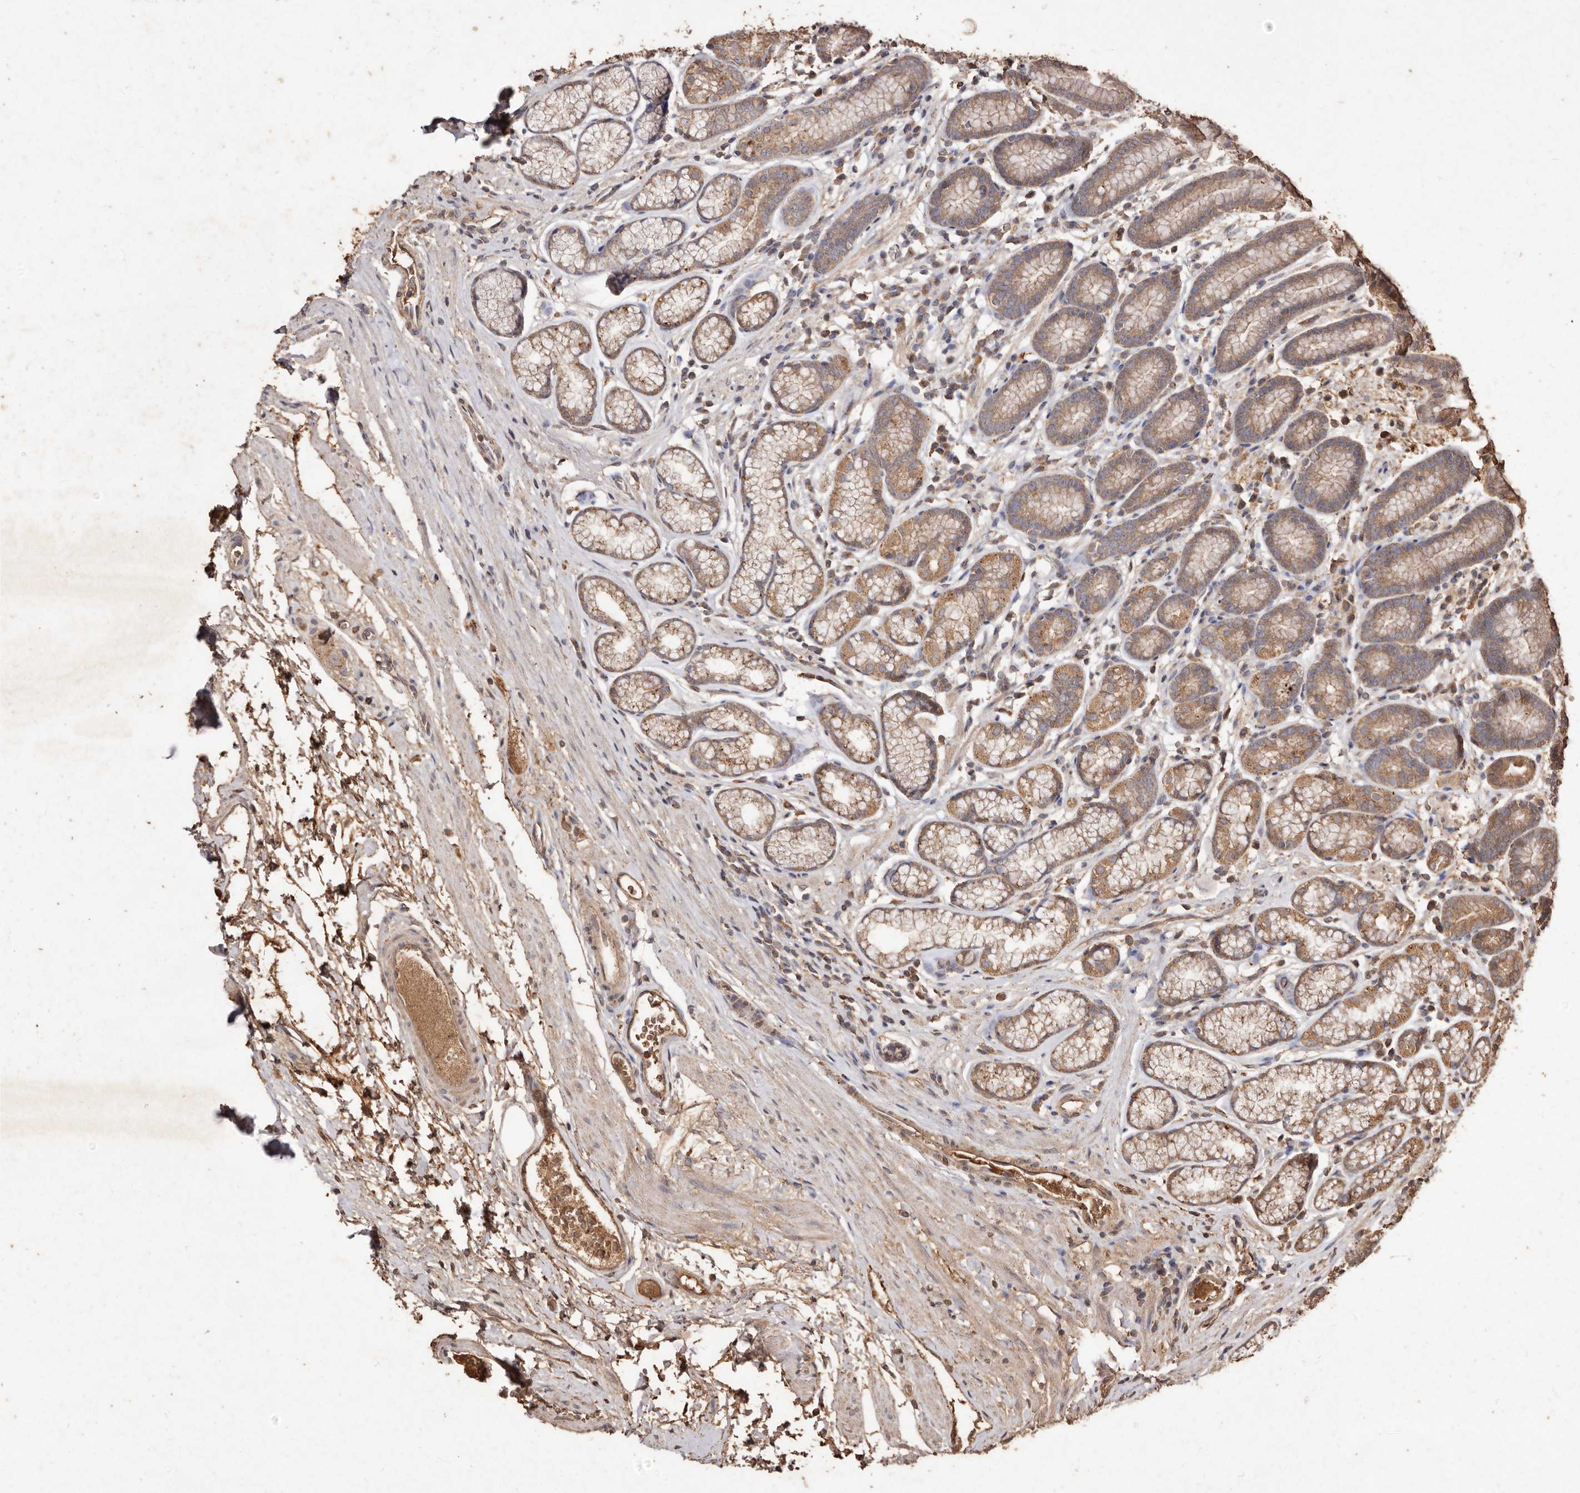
{"staining": {"intensity": "moderate", "quantity": ">75%", "location": "cytoplasmic/membranous"}, "tissue": "stomach", "cell_type": "Glandular cells", "image_type": "normal", "snomed": [{"axis": "morphology", "description": "Normal tissue, NOS"}, {"axis": "topography", "description": "Stomach"}], "caption": "Immunohistochemical staining of normal human stomach displays >75% levels of moderate cytoplasmic/membranous protein positivity in about >75% of glandular cells. (DAB (3,3'-diaminobenzidine) IHC with brightfield microscopy, high magnification).", "gene": "FARS2", "patient": {"sex": "male", "age": 42}}